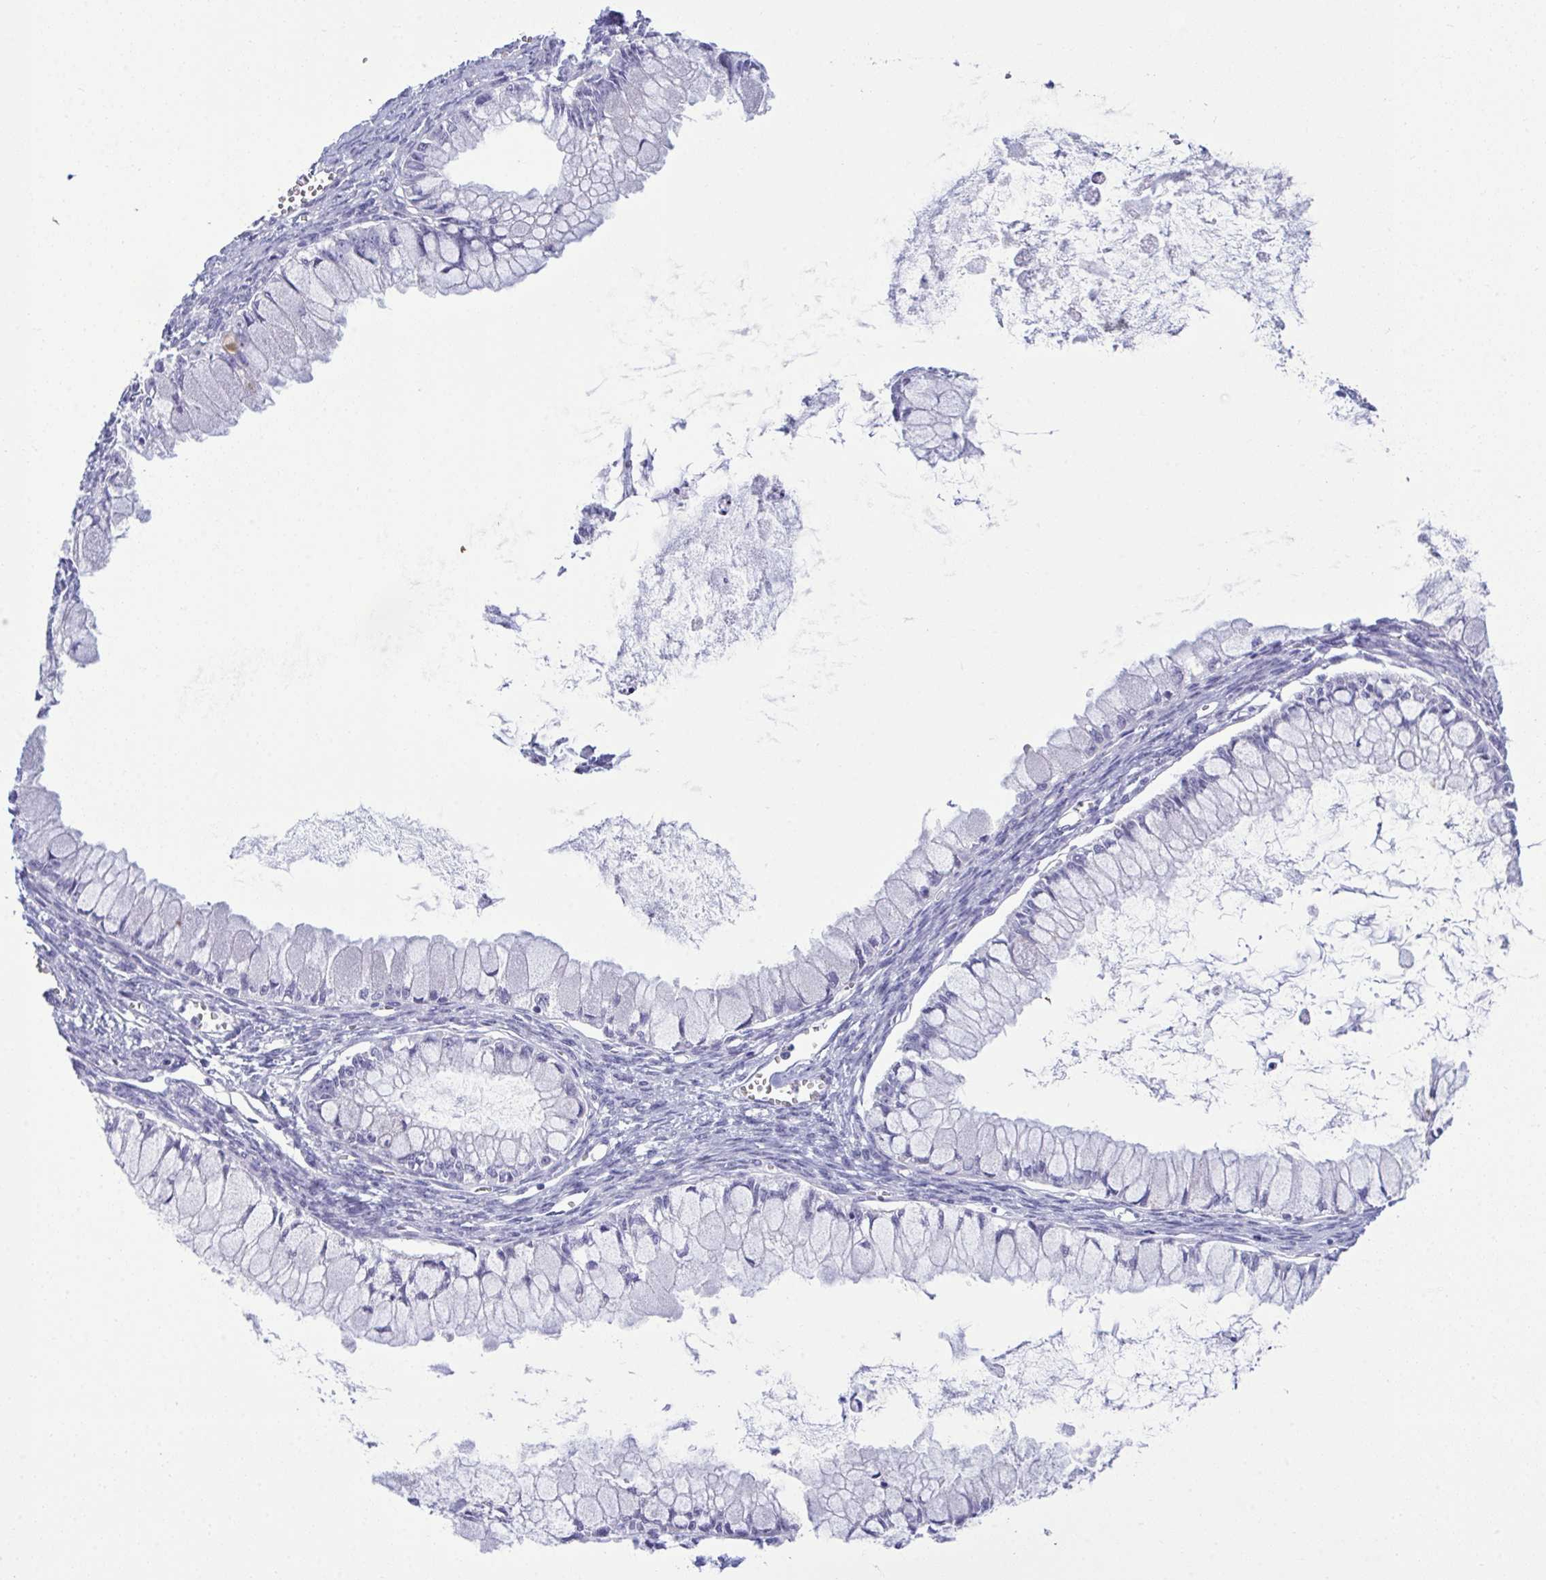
{"staining": {"intensity": "negative", "quantity": "none", "location": "none"}, "tissue": "ovarian cancer", "cell_type": "Tumor cells", "image_type": "cancer", "snomed": [{"axis": "morphology", "description": "Cystadenocarcinoma, mucinous, NOS"}, {"axis": "topography", "description": "Ovary"}], "caption": "Ovarian cancer (mucinous cystadenocarcinoma) was stained to show a protein in brown. There is no significant expression in tumor cells.", "gene": "MED9", "patient": {"sex": "female", "age": 34}}